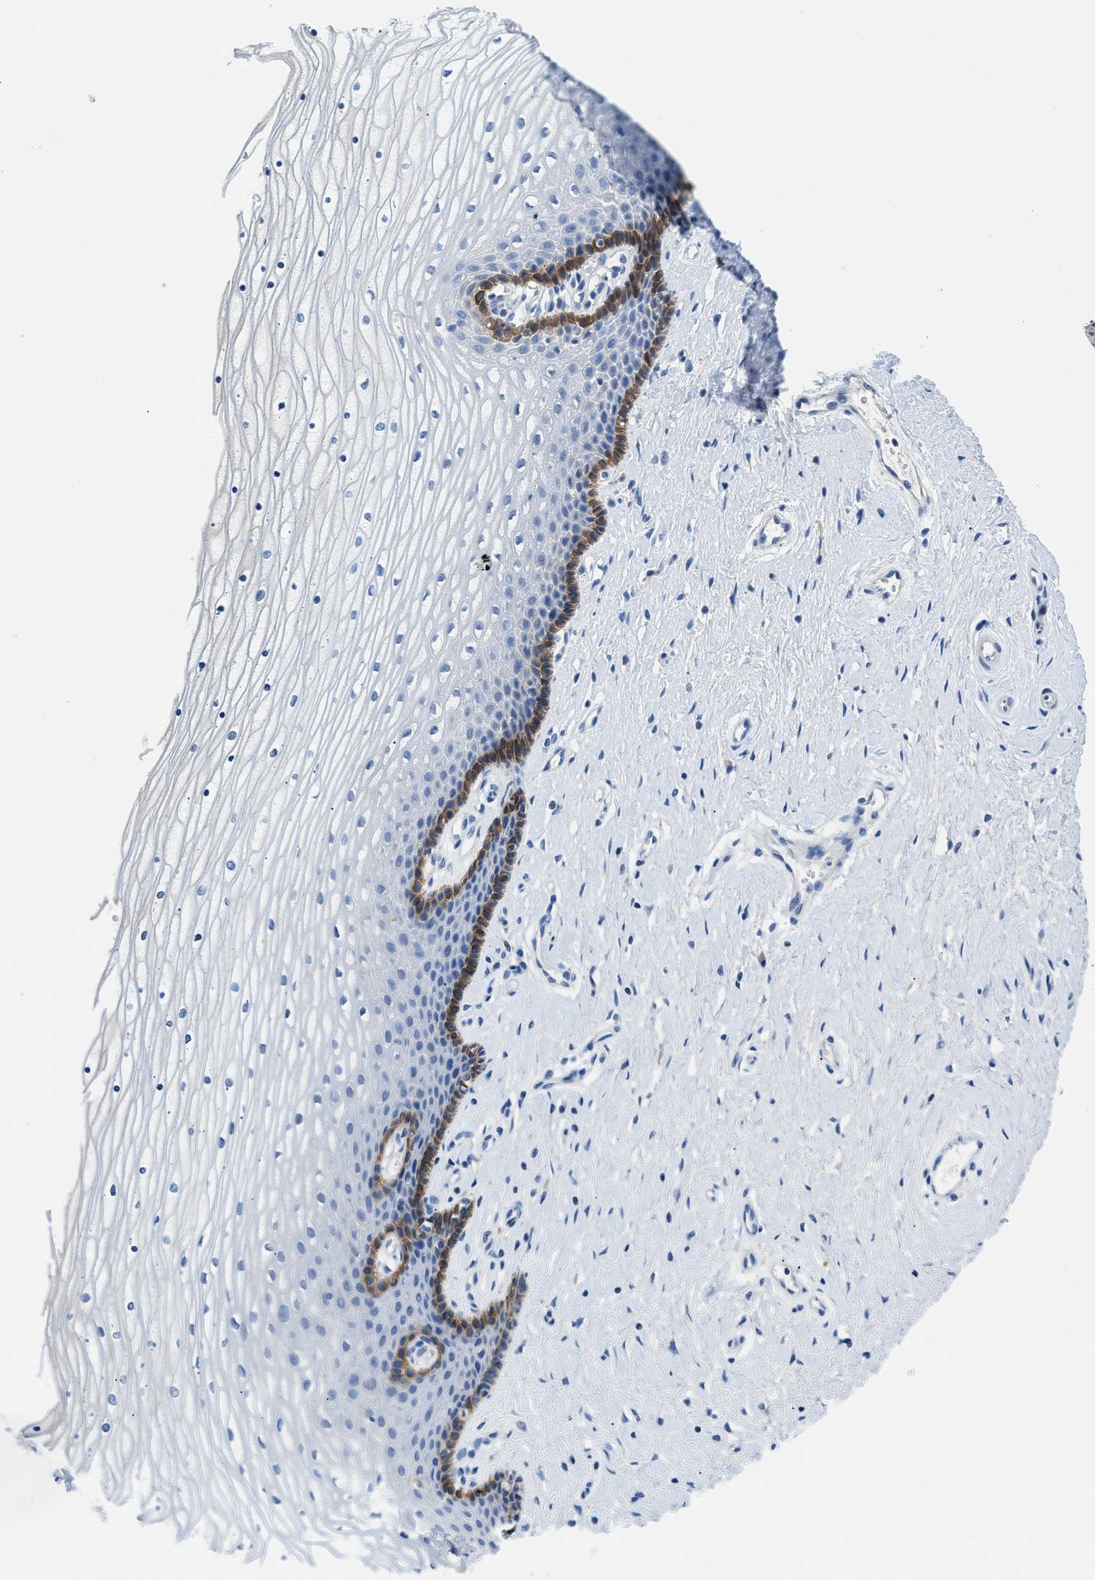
{"staining": {"intensity": "negative", "quantity": "none", "location": "none"}, "tissue": "cervix", "cell_type": "Glandular cells", "image_type": "normal", "snomed": [{"axis": "morphology", "description": "Normal tissue, NOS"}, {"axis": "topography", "description": "Cervix"}], "caption": "This histopathology image is of normal cervix stained with IHC to label a protein in brown with the nuclei are counter-stained blue. There is no positivity in glandular cells.", "gene": "SLC10A6", "patient": {"sex": "female", "age": 39}}